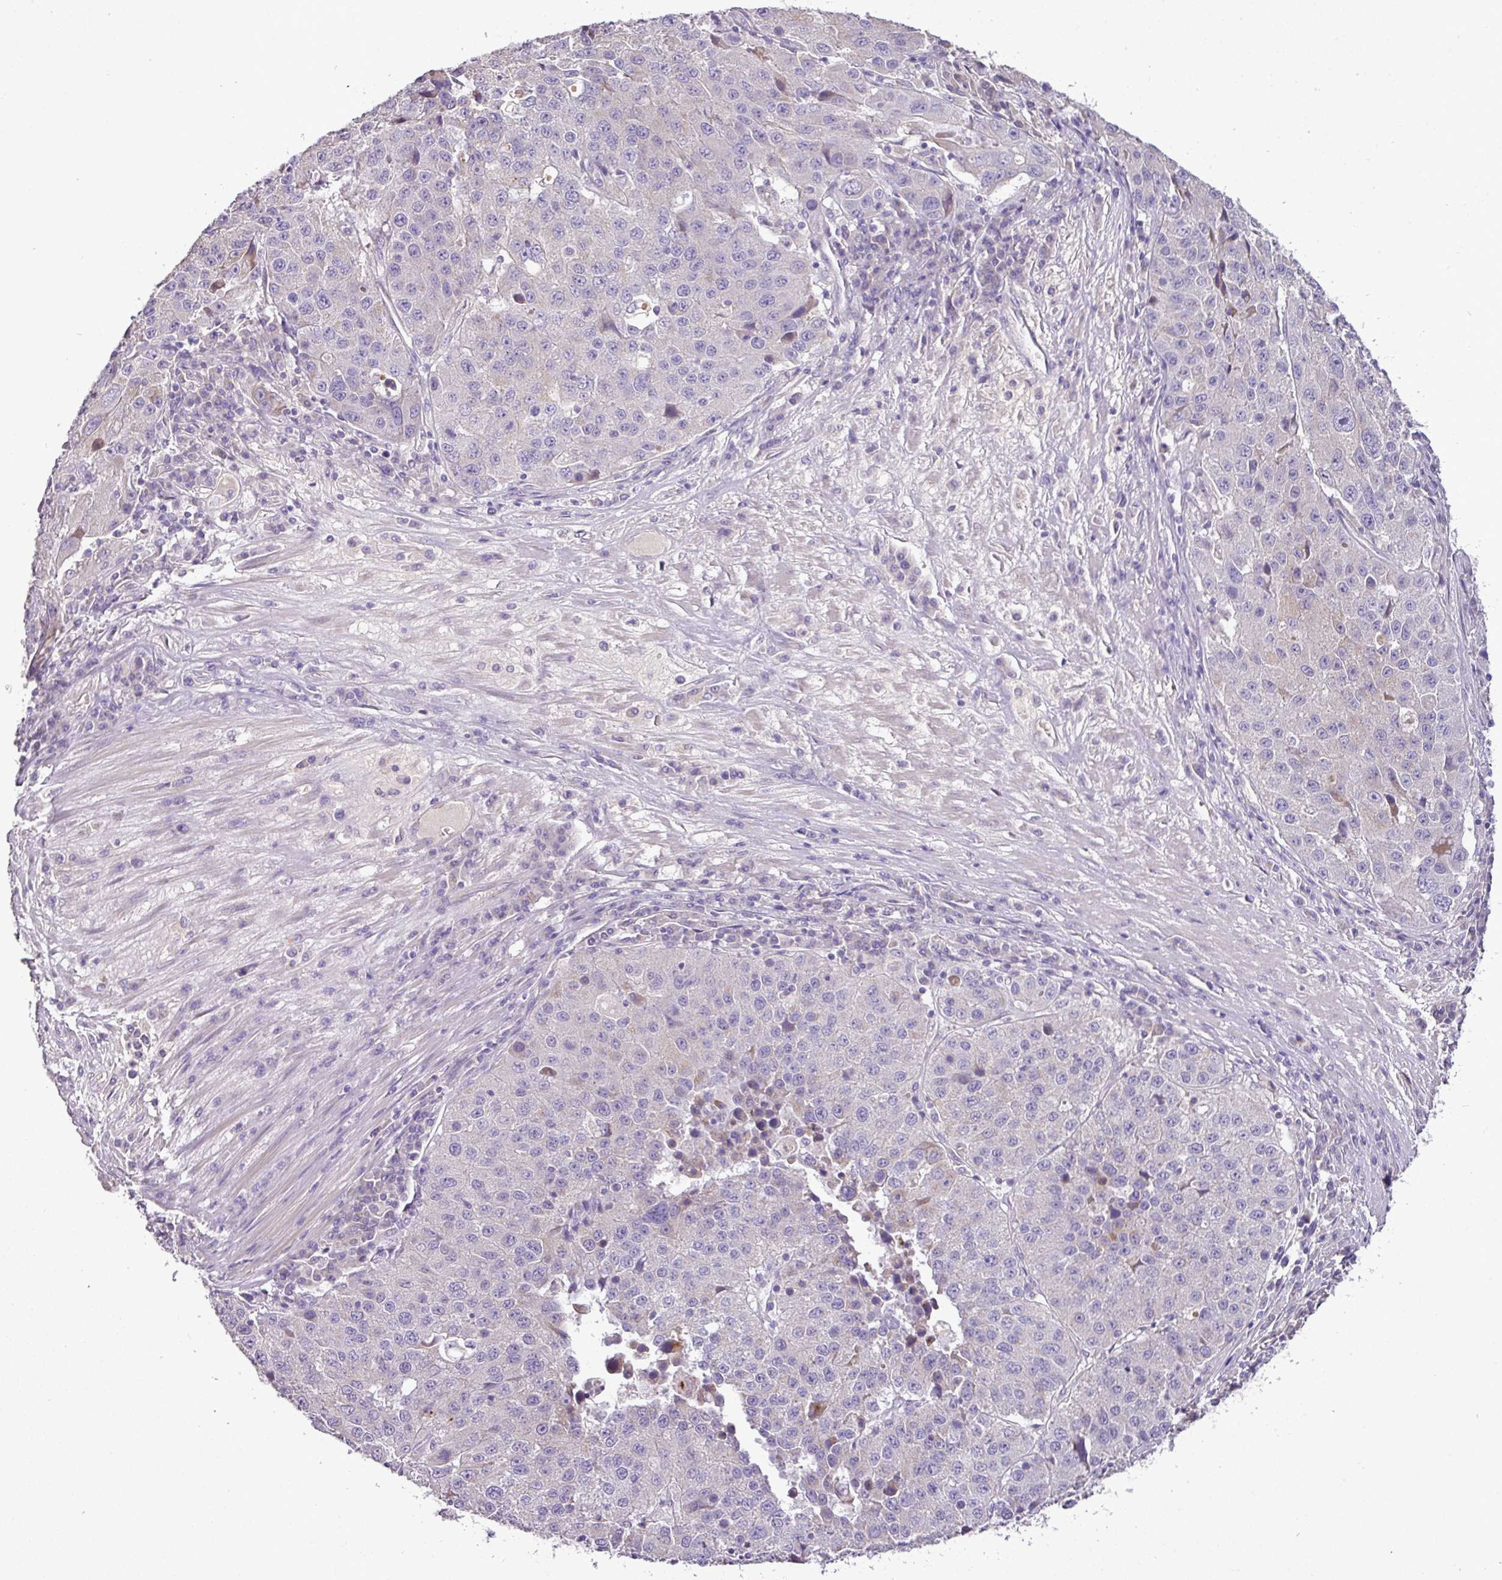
{"staining": {"intensity": "negative", "quantity": "none", "location": "none"}, "tissue": "stomach cancer", "cell_type": "Tumor cells", "image_type": "cancer", "snomed": [{"axis": "morphology", "description": "Adenocarcinoma, NOS"}, {"axis": "topography", "description": "Stomach"}], "caption": "This is a histopathology image of immunohistochemistry staining of stomach cancer, which shows no positivity in tumor cells.", "gene": "BRINP2", "patient": {"sex": "male", "age": 71}}